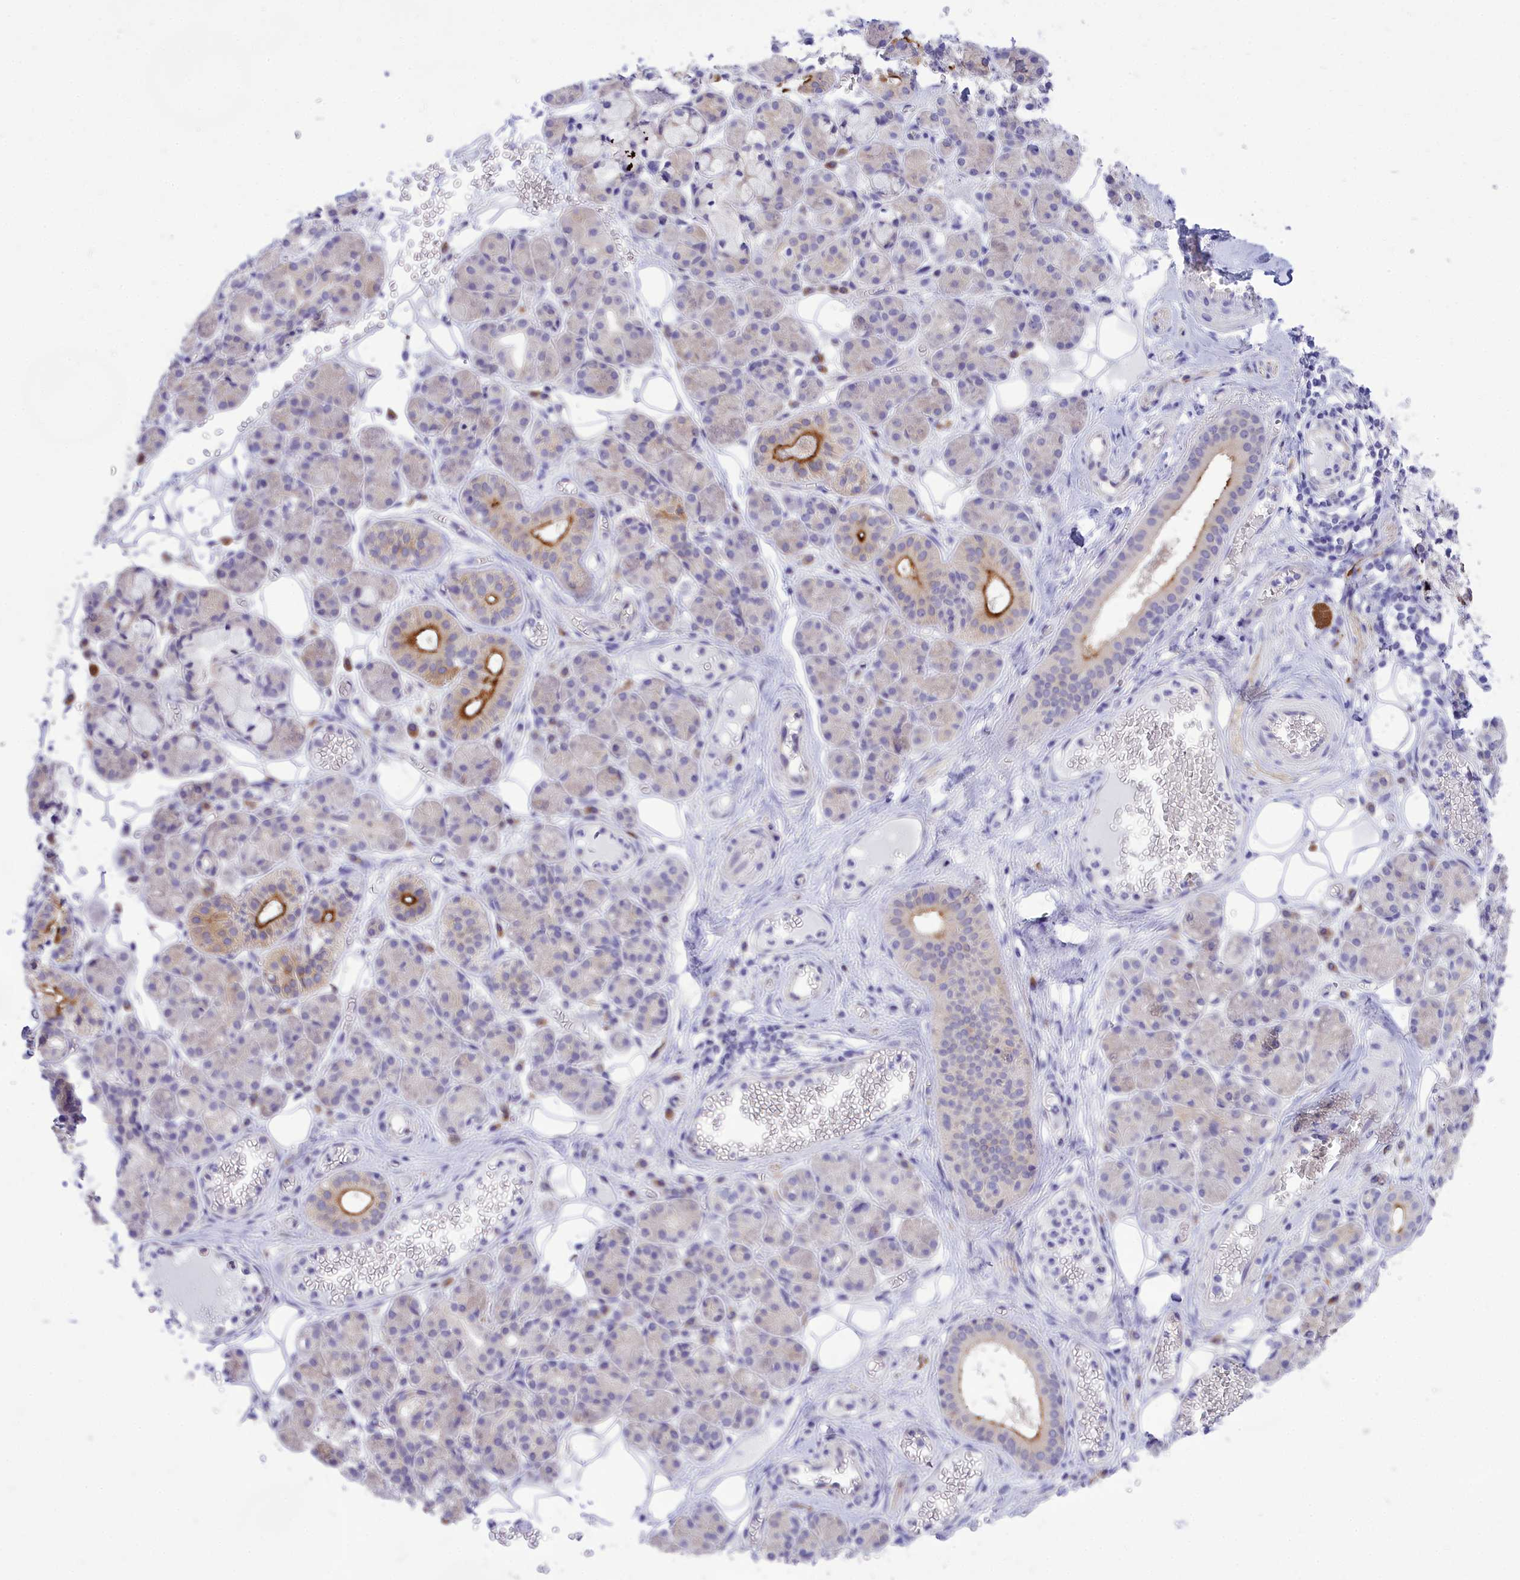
{"staining": {"intensity": "moderate", "quantity": "<25%", "location": "cytoplasmic/membranous"}, "tissue": "salivary gland", "cell_type": "Glandular cells", "image_type": "normal", "snomed": [{"axis": "morphology", "description": "Normal tissue, NOS"}, {"axis": "topography", "description": "Salivary gland"}], "caption": "Brown immunohistochemical staining in benign salivary gland reveals moderate cytoplasmic/membranous positivity in approximately <25% of glandular cells.", "gene": "DCAF16", "patient": {"sex": "male", "age": 63}}